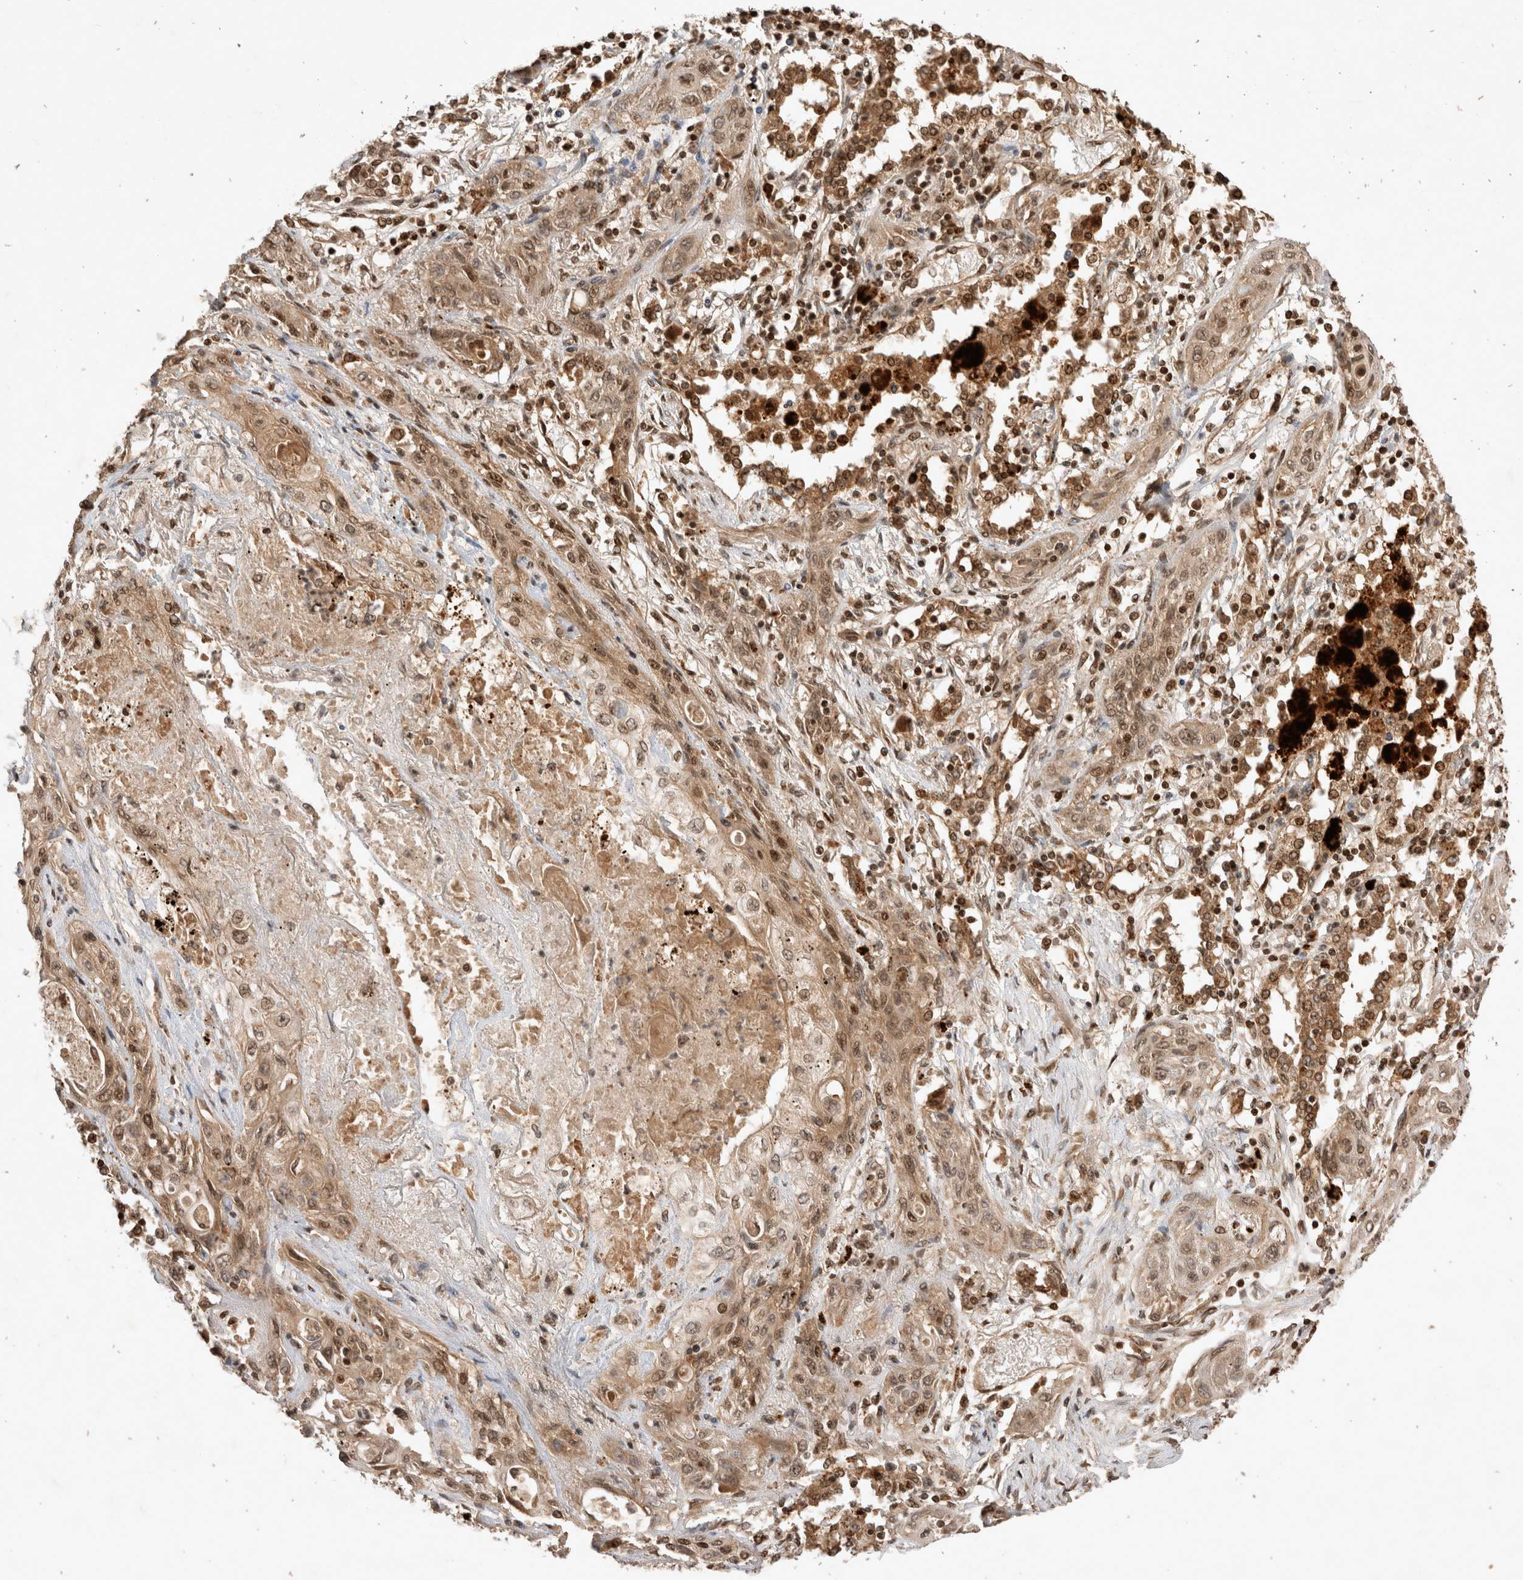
{"staining": {"intensity": "weak", "quantity": ">75%", "location": "cytoplasmic/membranous"}, "tissue": "lung cancer", "cell_type": "Tumor cells", "image_type": "cancer", "snomed": [{"axis": "morphology", "description": "Squamous cell carcinoma, NOS"}, {"axis": "topography", "description": "Lung"}], "caption": "Brown immunohistochemical staining in squamous cell carcinoma (lung) shows weak cytoplasmic/membranous positivity in about >75% of tumor cells.", "gene": "FAM221A", "patient": {"sex": "female", "age": 47}}